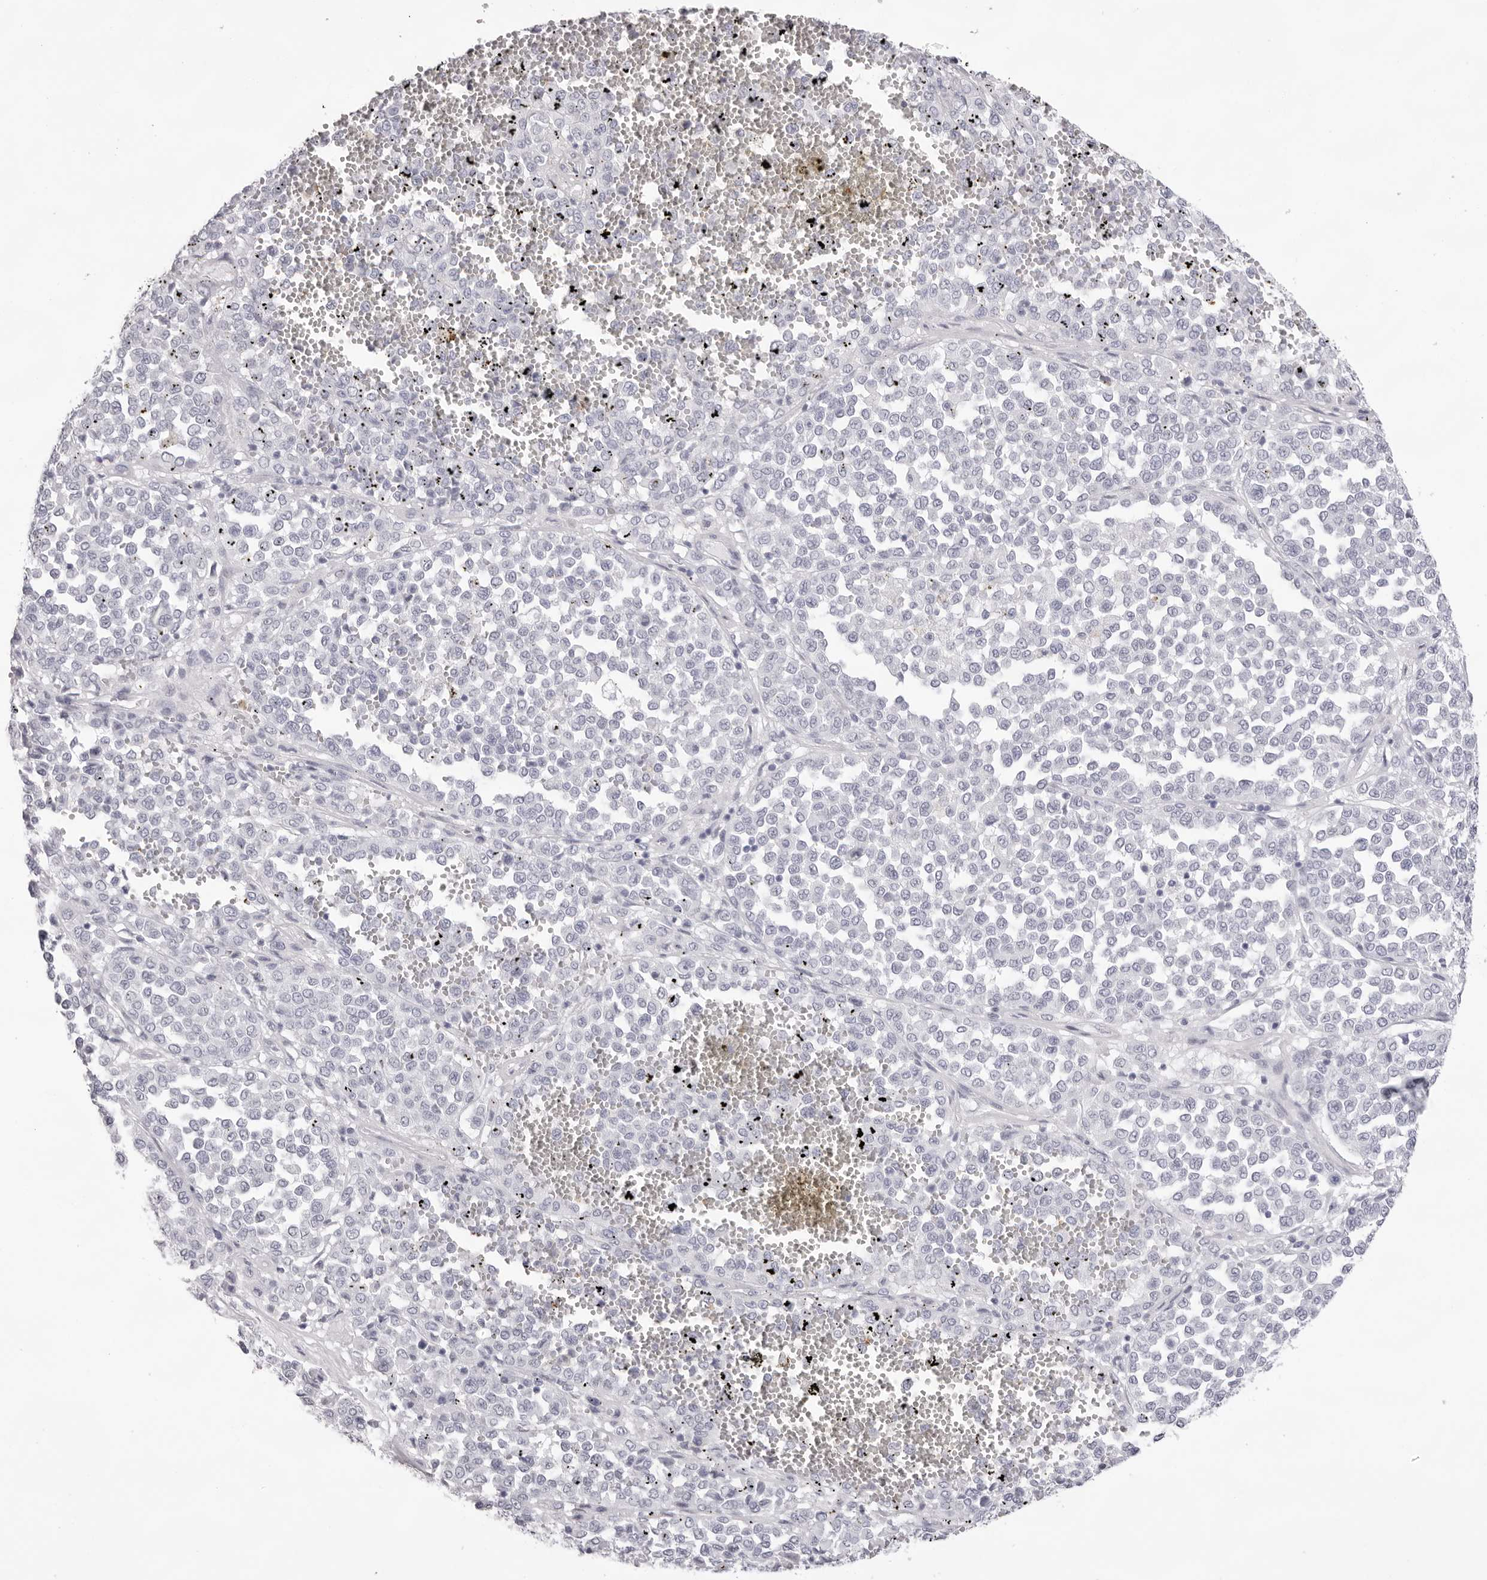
{"staining": {"intensity": "negative", "quantity": "none", "location": "none"}, "tissue": "melanoma", "cell_type": "Tumor cells", "image_type": "cancer", "snomed": [{"axis": "morphology", "description": "Malignant melanoma, Metastatic site"}, {"axis": "topography", "description": "Pancreas"}], "caption": "This is a histopathology image of IHC staining of melanoma, which shows no expression in tumor cells. (DAB immunohistochemistry visualized using brightfield microscopy, high magnification).", "gene": "SPTA1", "patient": {"sex": "female", "age": 30}}